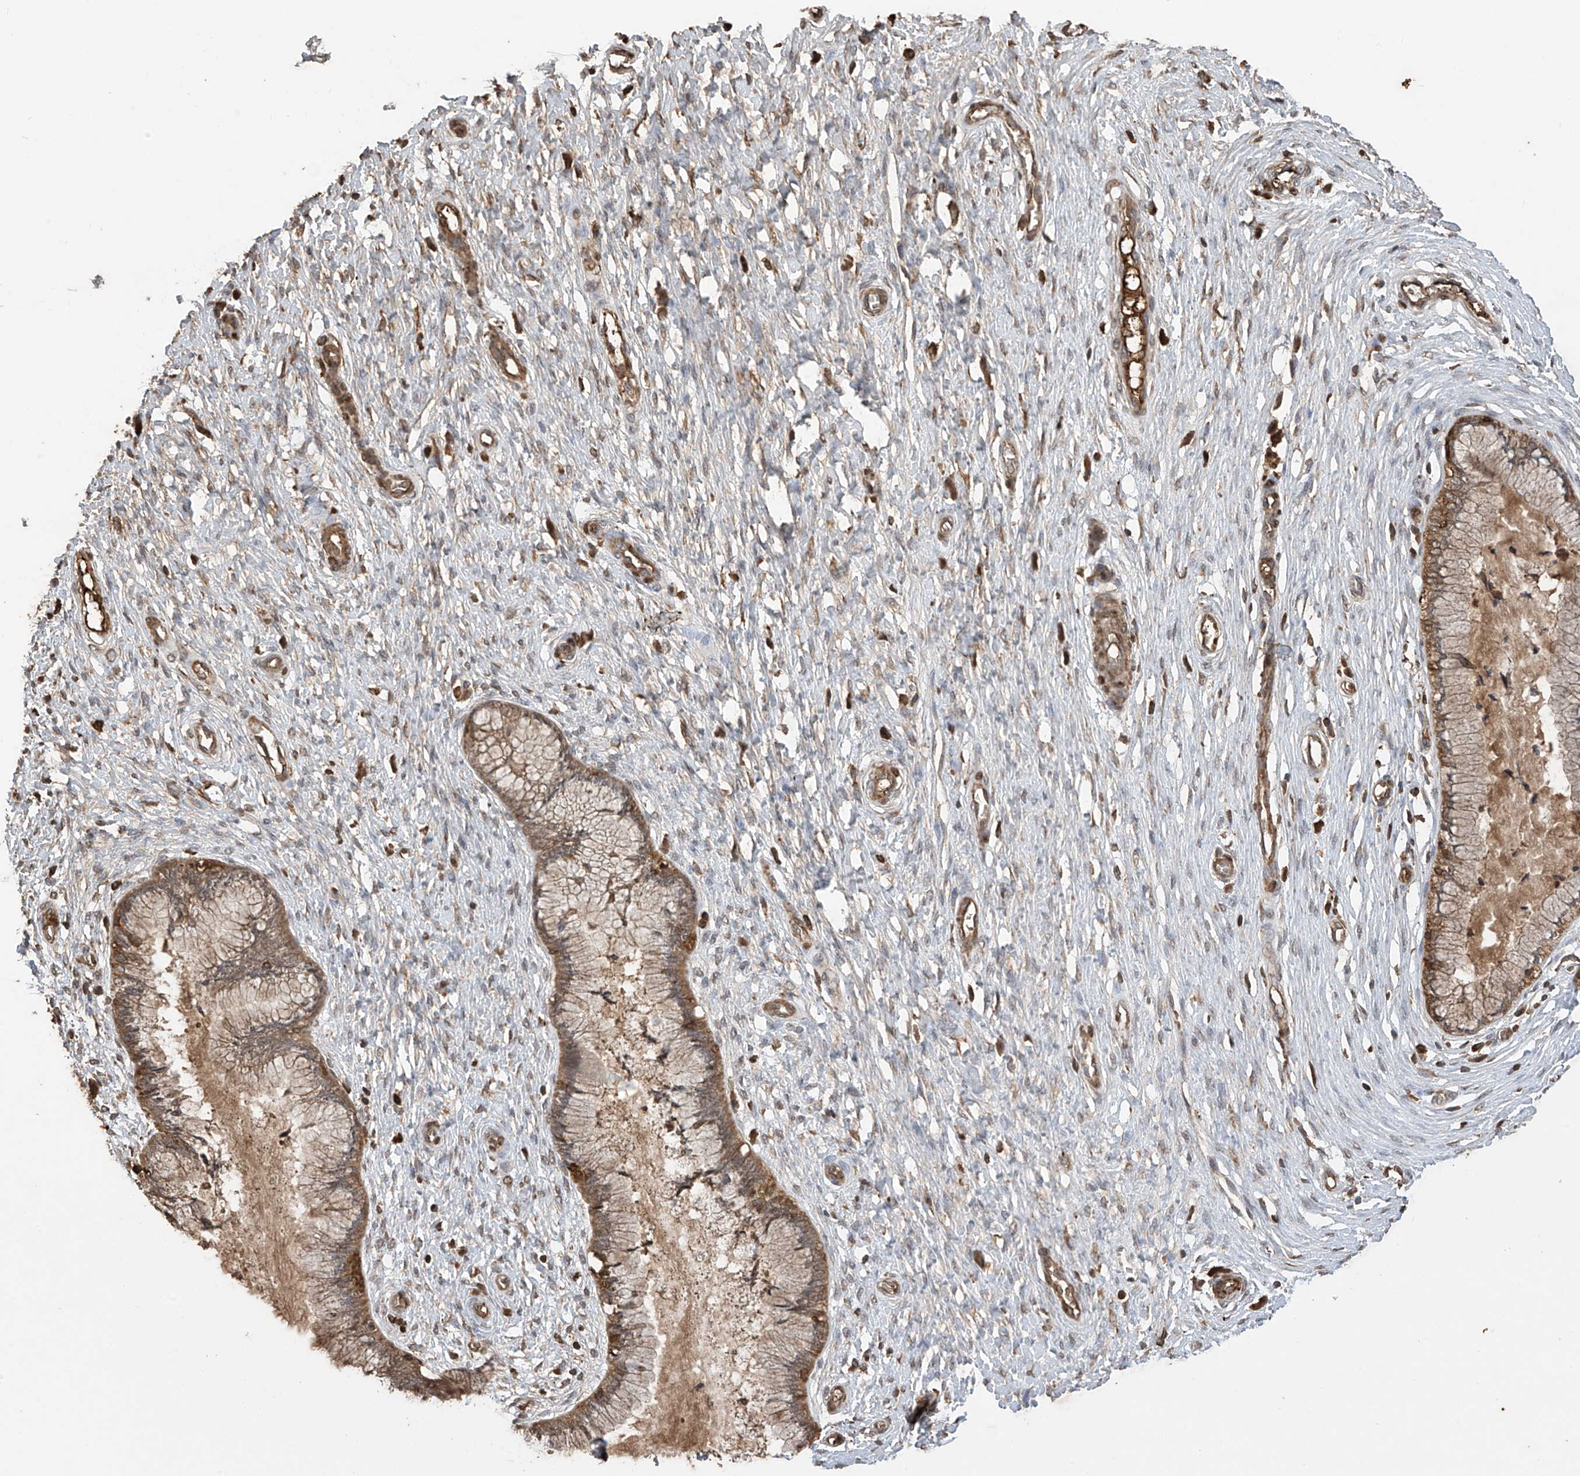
{"staining": {"intensity": "moderate", "quantity": ">75%", "location": "cytoplasmic/membranous"}, "tissue": "cervix", "cell_type": "Glandular cells", "image_type": "normal", "snomed": [{"axis": "morphology", "description": "Normal tissue, NOS"}, {"axis": "topography", "description": "Cervix"}], "caption": "A micrograph of human cervix stained for a protein demonstrates moderate cytoplasmic/membranous brown staining in glandular cells. (IHC, brightfield microscopy, high magnification).", "gene": "PNPT1", "patient": {"sex": "female", "age": 55}}